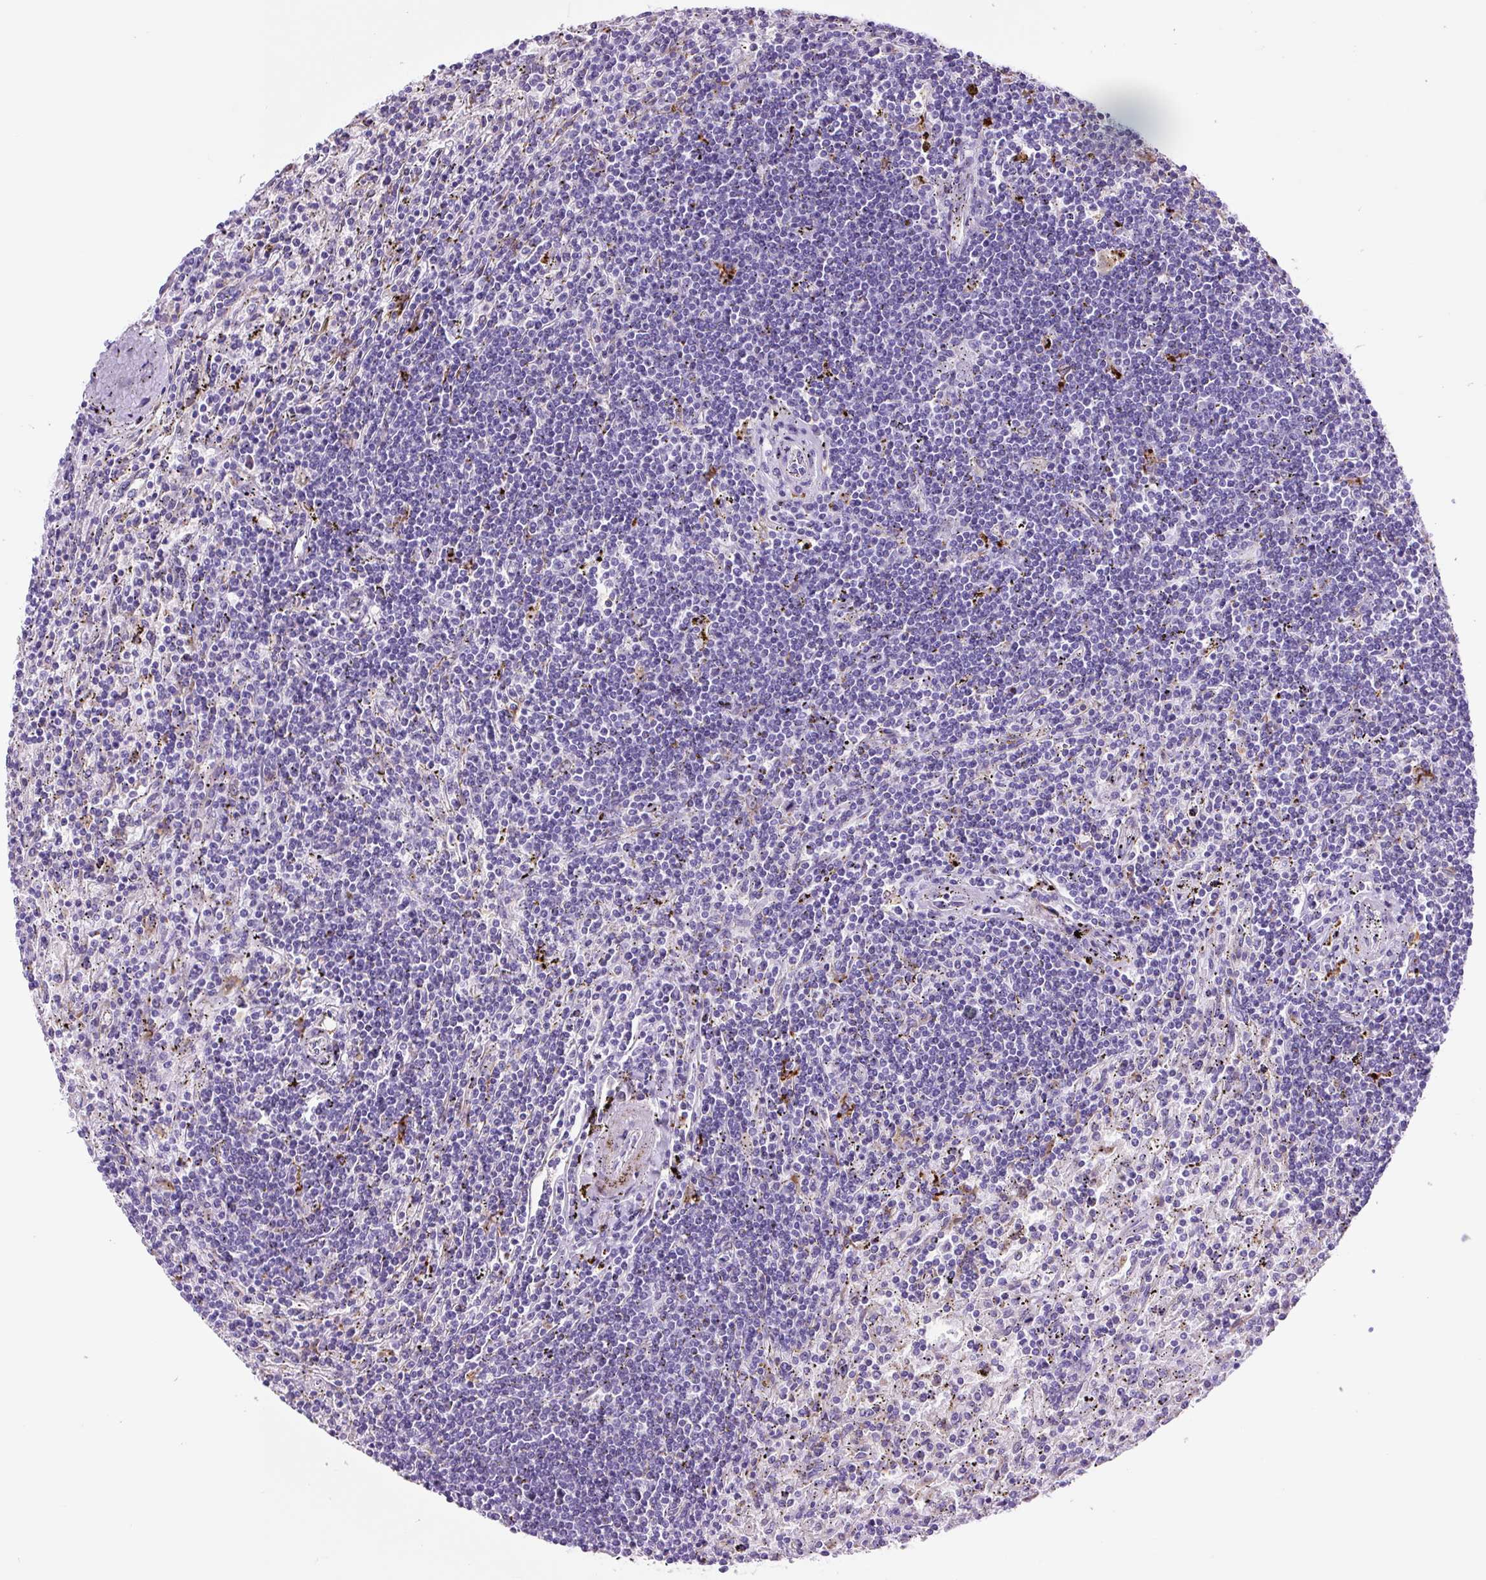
{"staining": {"intensity": "negative", "quantity": "none", "location": "none"}, "tissue": "lymphoma", "cell_type": "Tumor cells", "image_type": "cancer", "snomed": [{"axis": "morphology", "description": "Malignant lymphoma, non-Hodgkin's type, Low grade"}, {"axis": "topography", "description": "Spleen"}], "caption": "Immunohistochemical staining of lymphoma exhibits no significant positivity in tumor cells.", "gene": "LCN10", "patient": {"sex": "male", "age": 76}}